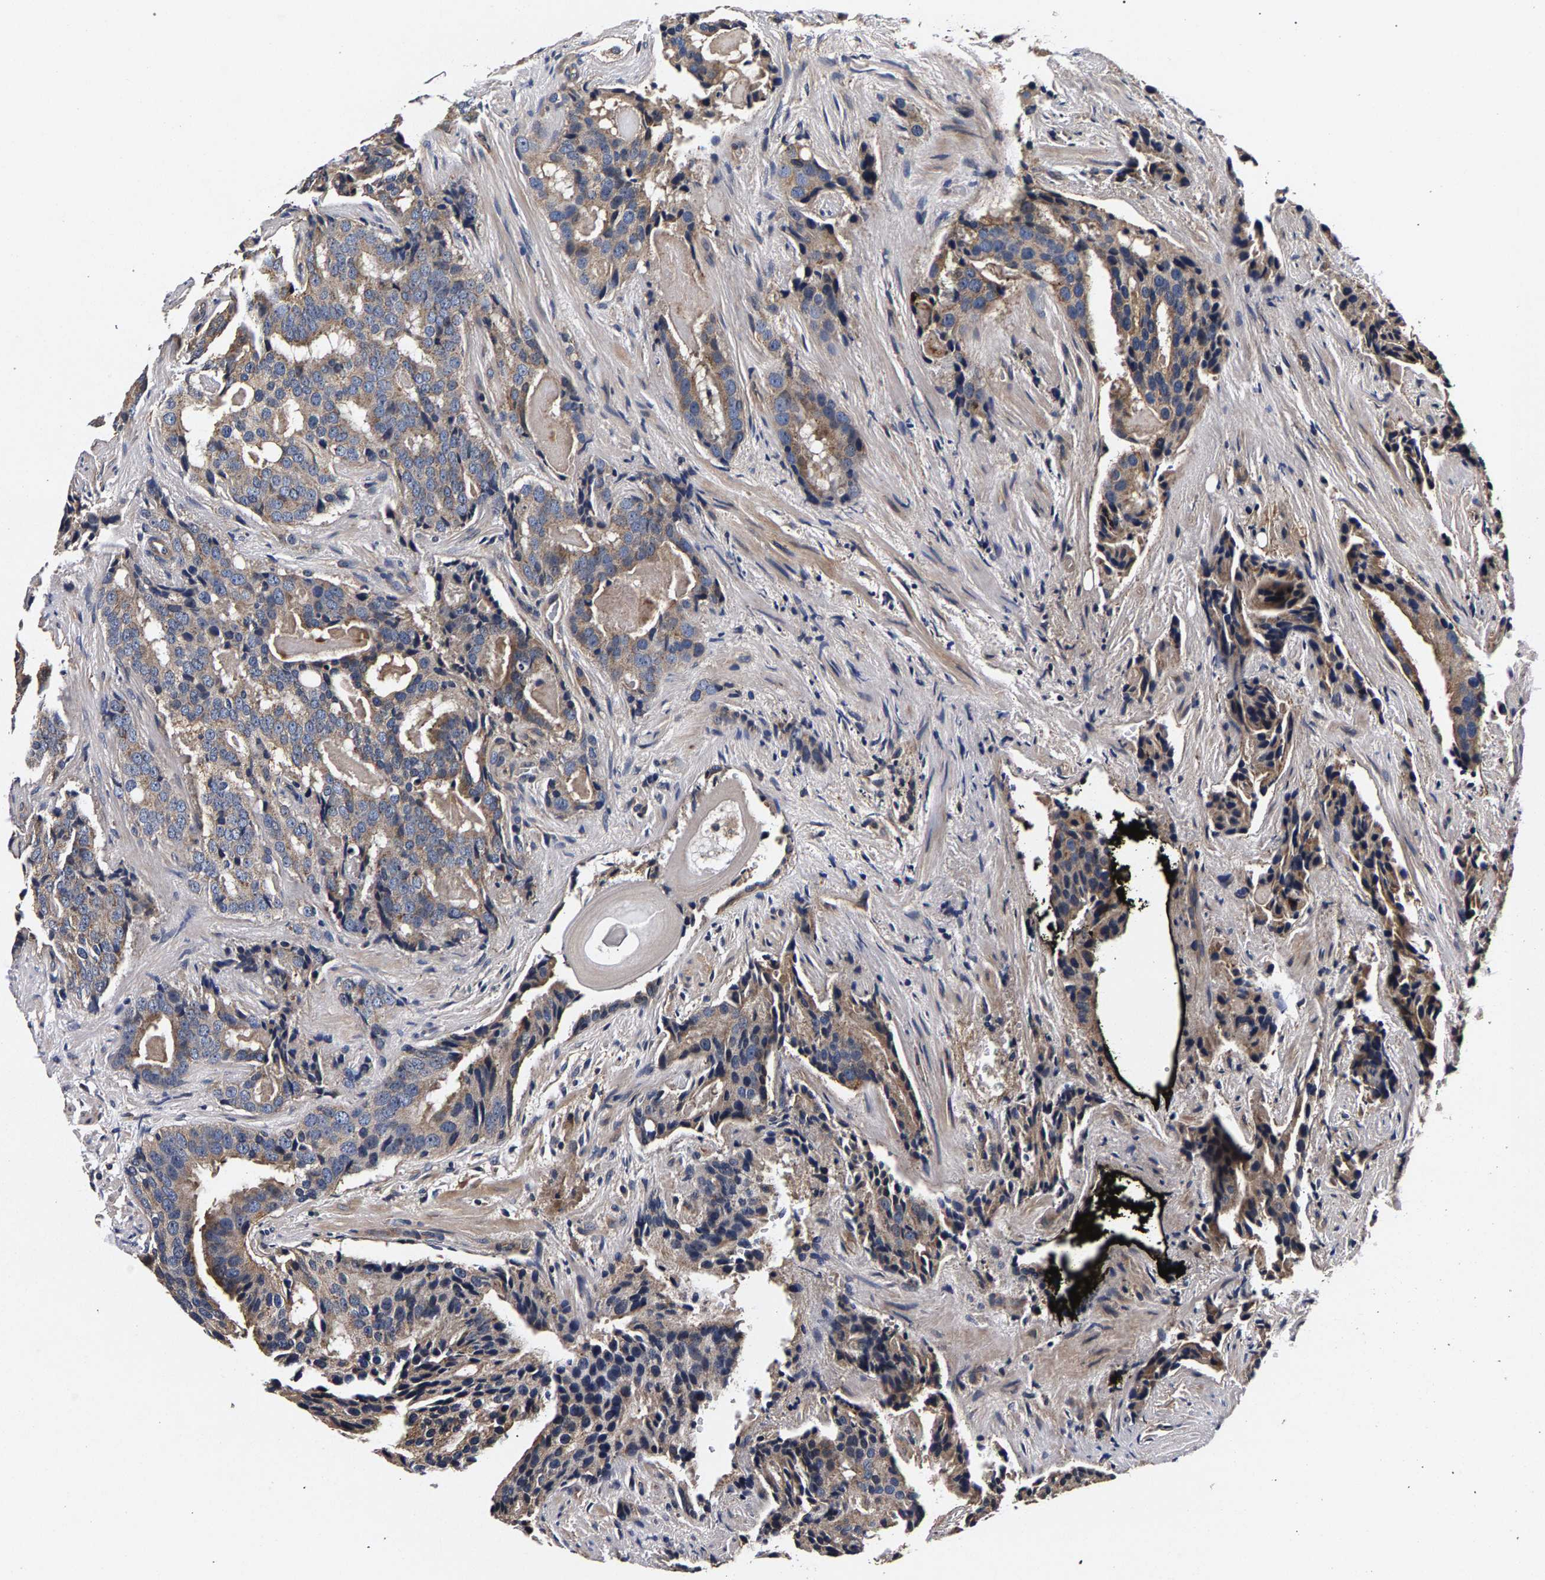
{"staining": {"intensity": "moderate", "quantity": ">75%", "location": "cytoplasmic/membranous"}, "tissue": "prostate cancer", "cell_type": "Tumor cells", "image_type": "cancer", "snomed": [{"axis": "morphology", "description": "Adenocarcinoma, High grade"}, {"axis": "topography", "description": "Prostate"}], "caption": "This micrograph reveals immunohistochemistry (IHC) staining of prostate high-grade adenocarcinoma, with medium moderate cytoplasmic/membranous expression in approximately >75% of tumor cells.", "gene": "MARCHF7", "patient": {"sex": "male", "age": 58}}